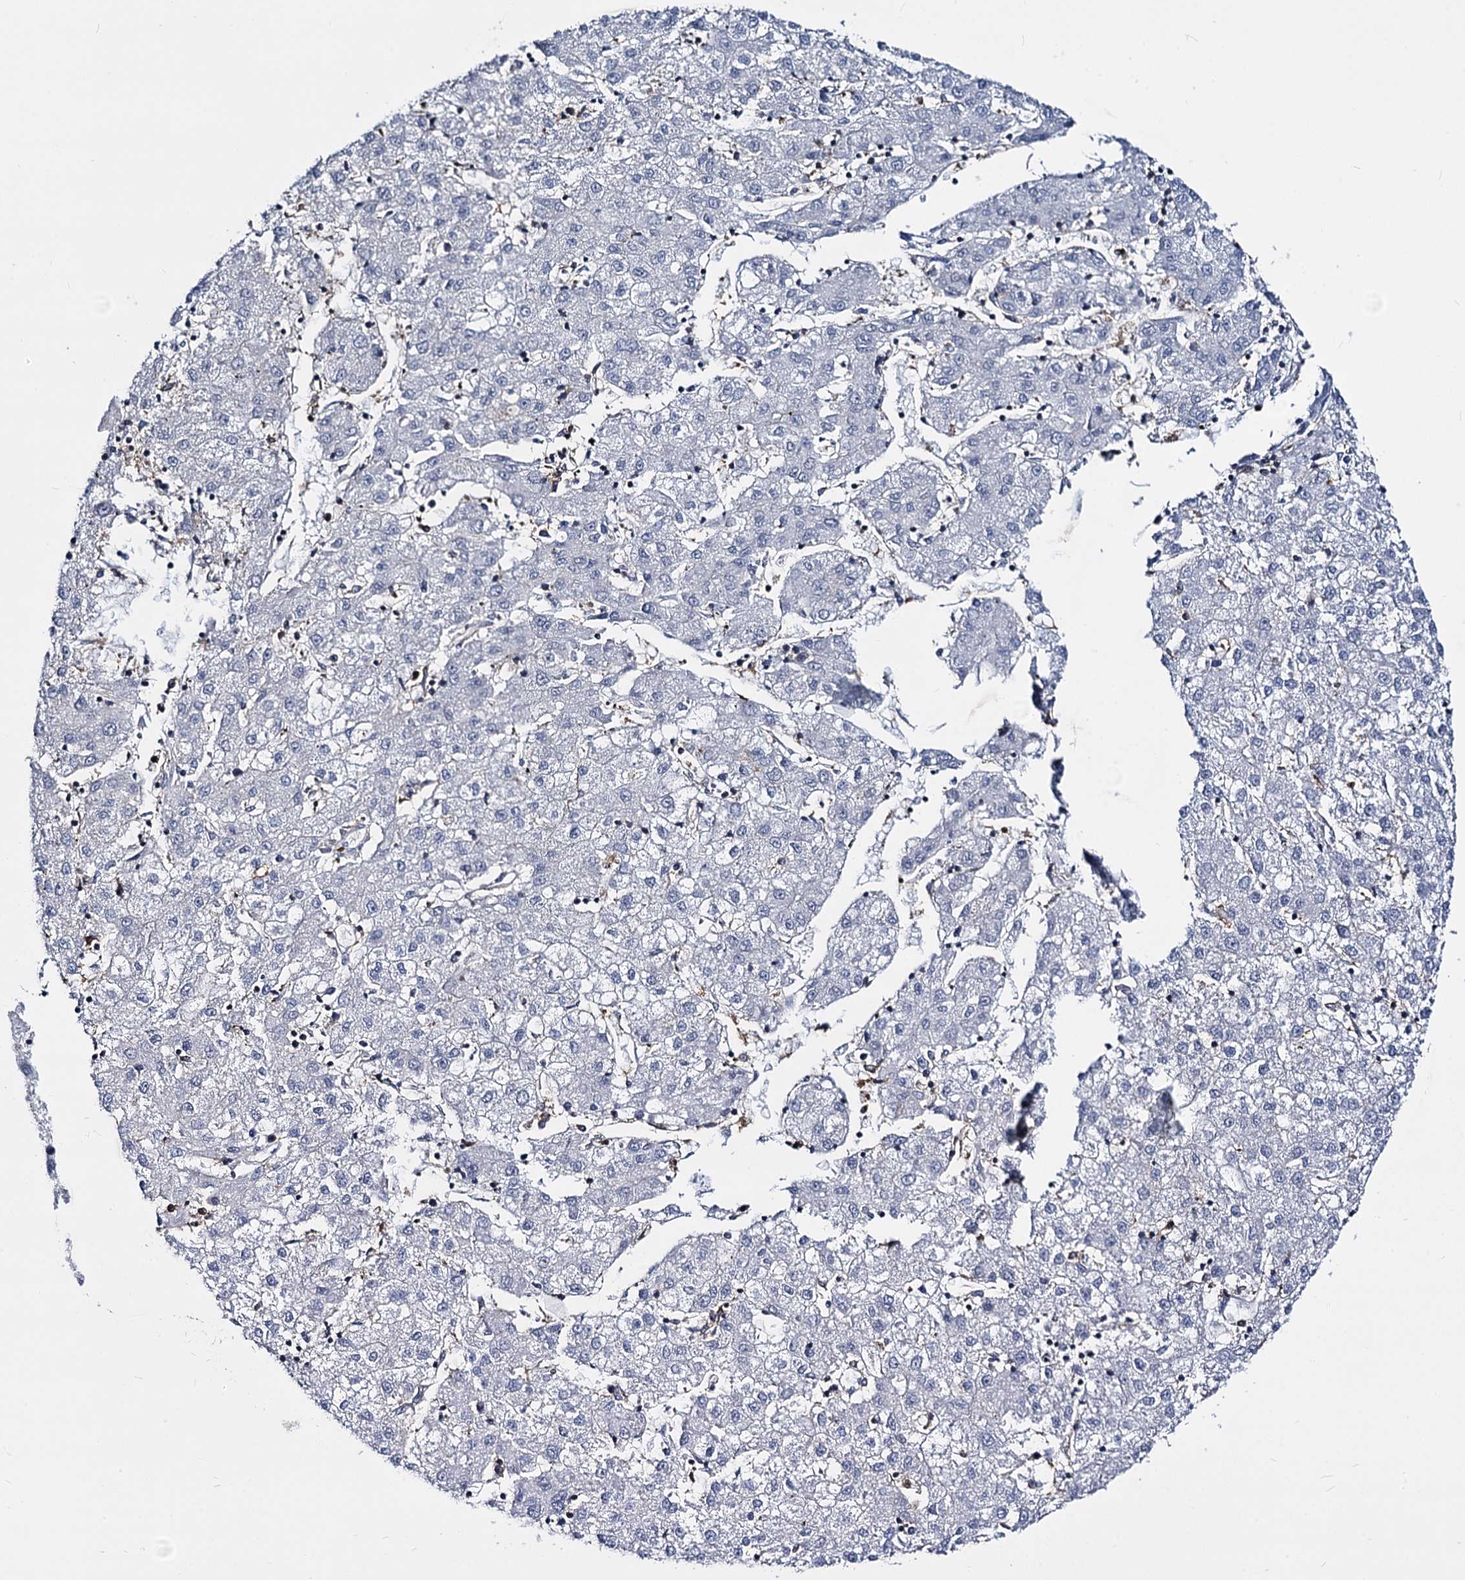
{"staining": {"intensity": "negative", "quantity": "none", "location": "none"}, "tissue": "liver cancer", "cell_type": "Tumor cells", "image_type": "cancer", "snomed": [{"axis": "morphology", "description": "Carcinoma, Hepatocellular, NOS"}, {"axis": "topography", "description": "Liver"}], "caption": "Tumor cells show no significant positivity in hepatocellular carcinoma (liver).", "gene": "RHOG", "patient": {"sex": "male", "age": 72}}